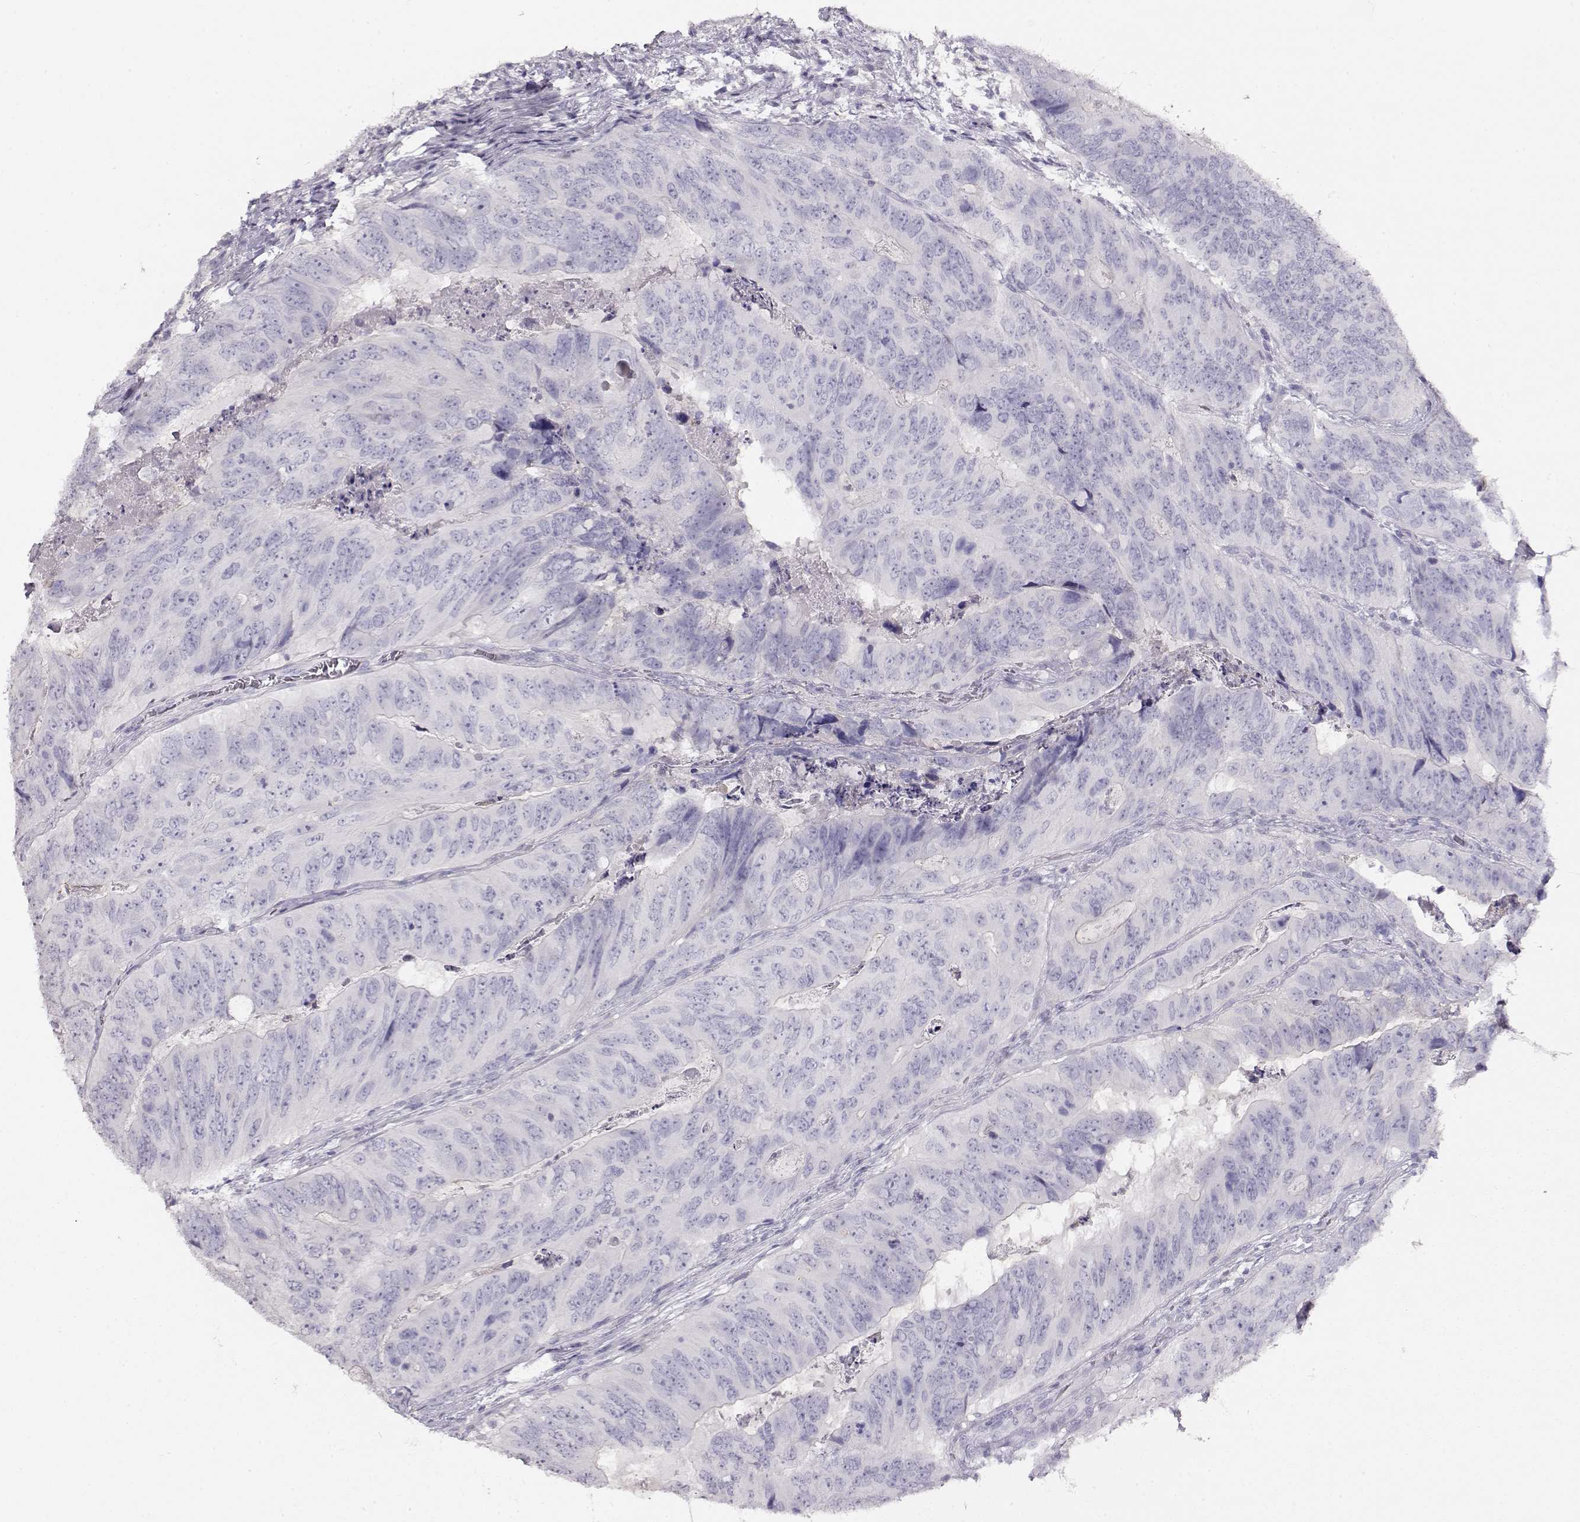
{"staining": {"intensity": "negative", "quantity": "none", "location": "none"}, "tissue": "colorectal cancer", "cell_type": "Tumor cells", "image_type": "cancer", "snomed": [{"axis": "morphology", "description": "Adenocarcinoma, NOS"}, {"axis": "topography", "description": "Colon"}], "caption": "This is a micrograph of IHC staining of adenocarcinoma (colorectal), which shows no expression in tumor cells.", "gene": "NDRG4", "patient": {"sex": "male", "age": 79}}